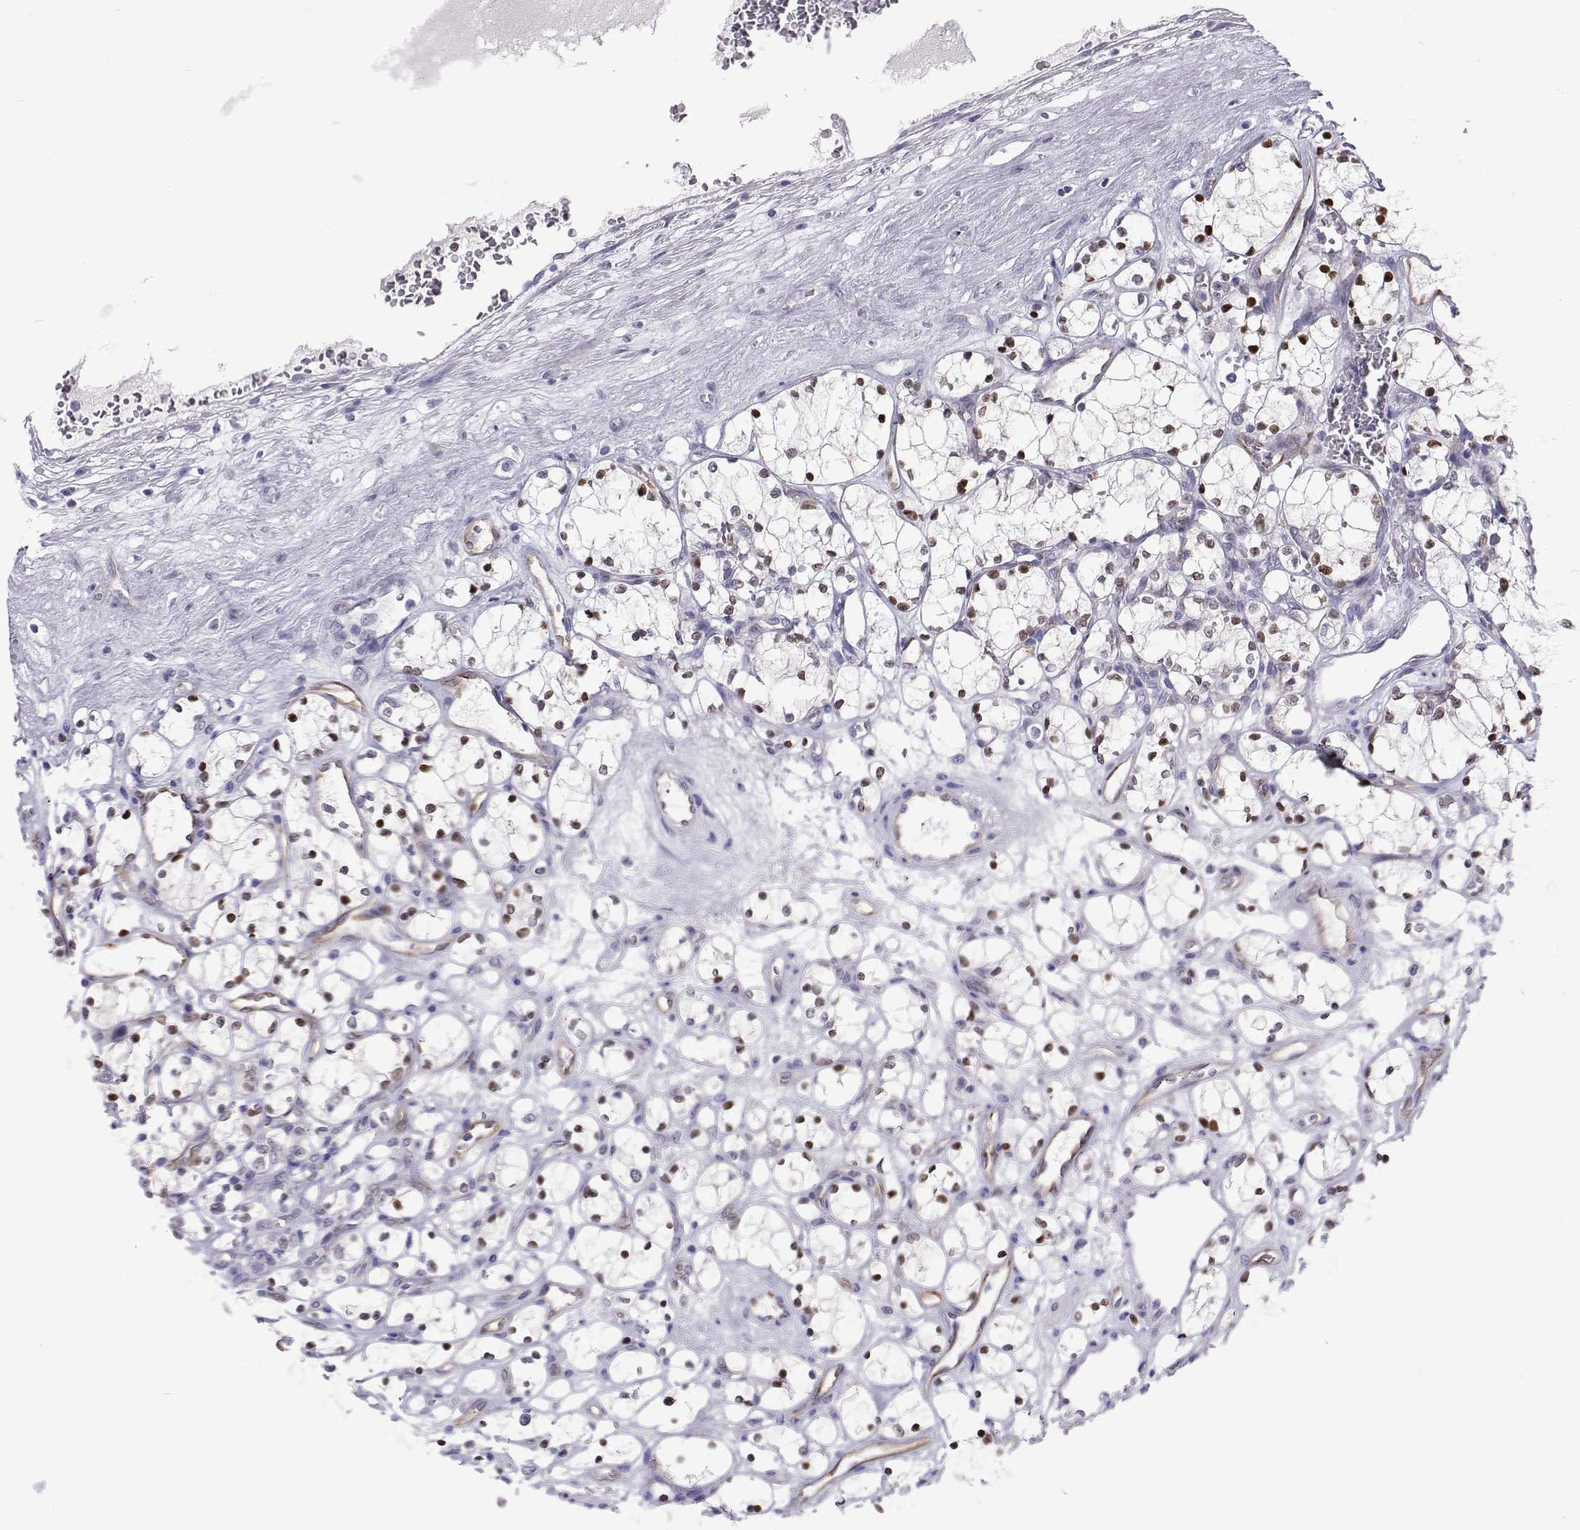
{"staining": {"intensity": "strong", "quantity": "25%-75%", "location": "nuclear"}, "tissue": "renal cancer", "cell_type": "Tumor cells", "image_type": "cancer", "snomed": [{"axis": "morphology", "description": "Adenocarcinoma, NOS"}, {"axis": "topography", "description": "Kidney"}], "caption": "A high-resolution image shows immunohistochemistry (IHC) staining of renal cancer (adenocarcinoma), which displays strong nuclear staining in about 25%-75% of tumor cells.", "gene": "GALM", "patient": {"sex": "female", "age": 69}}